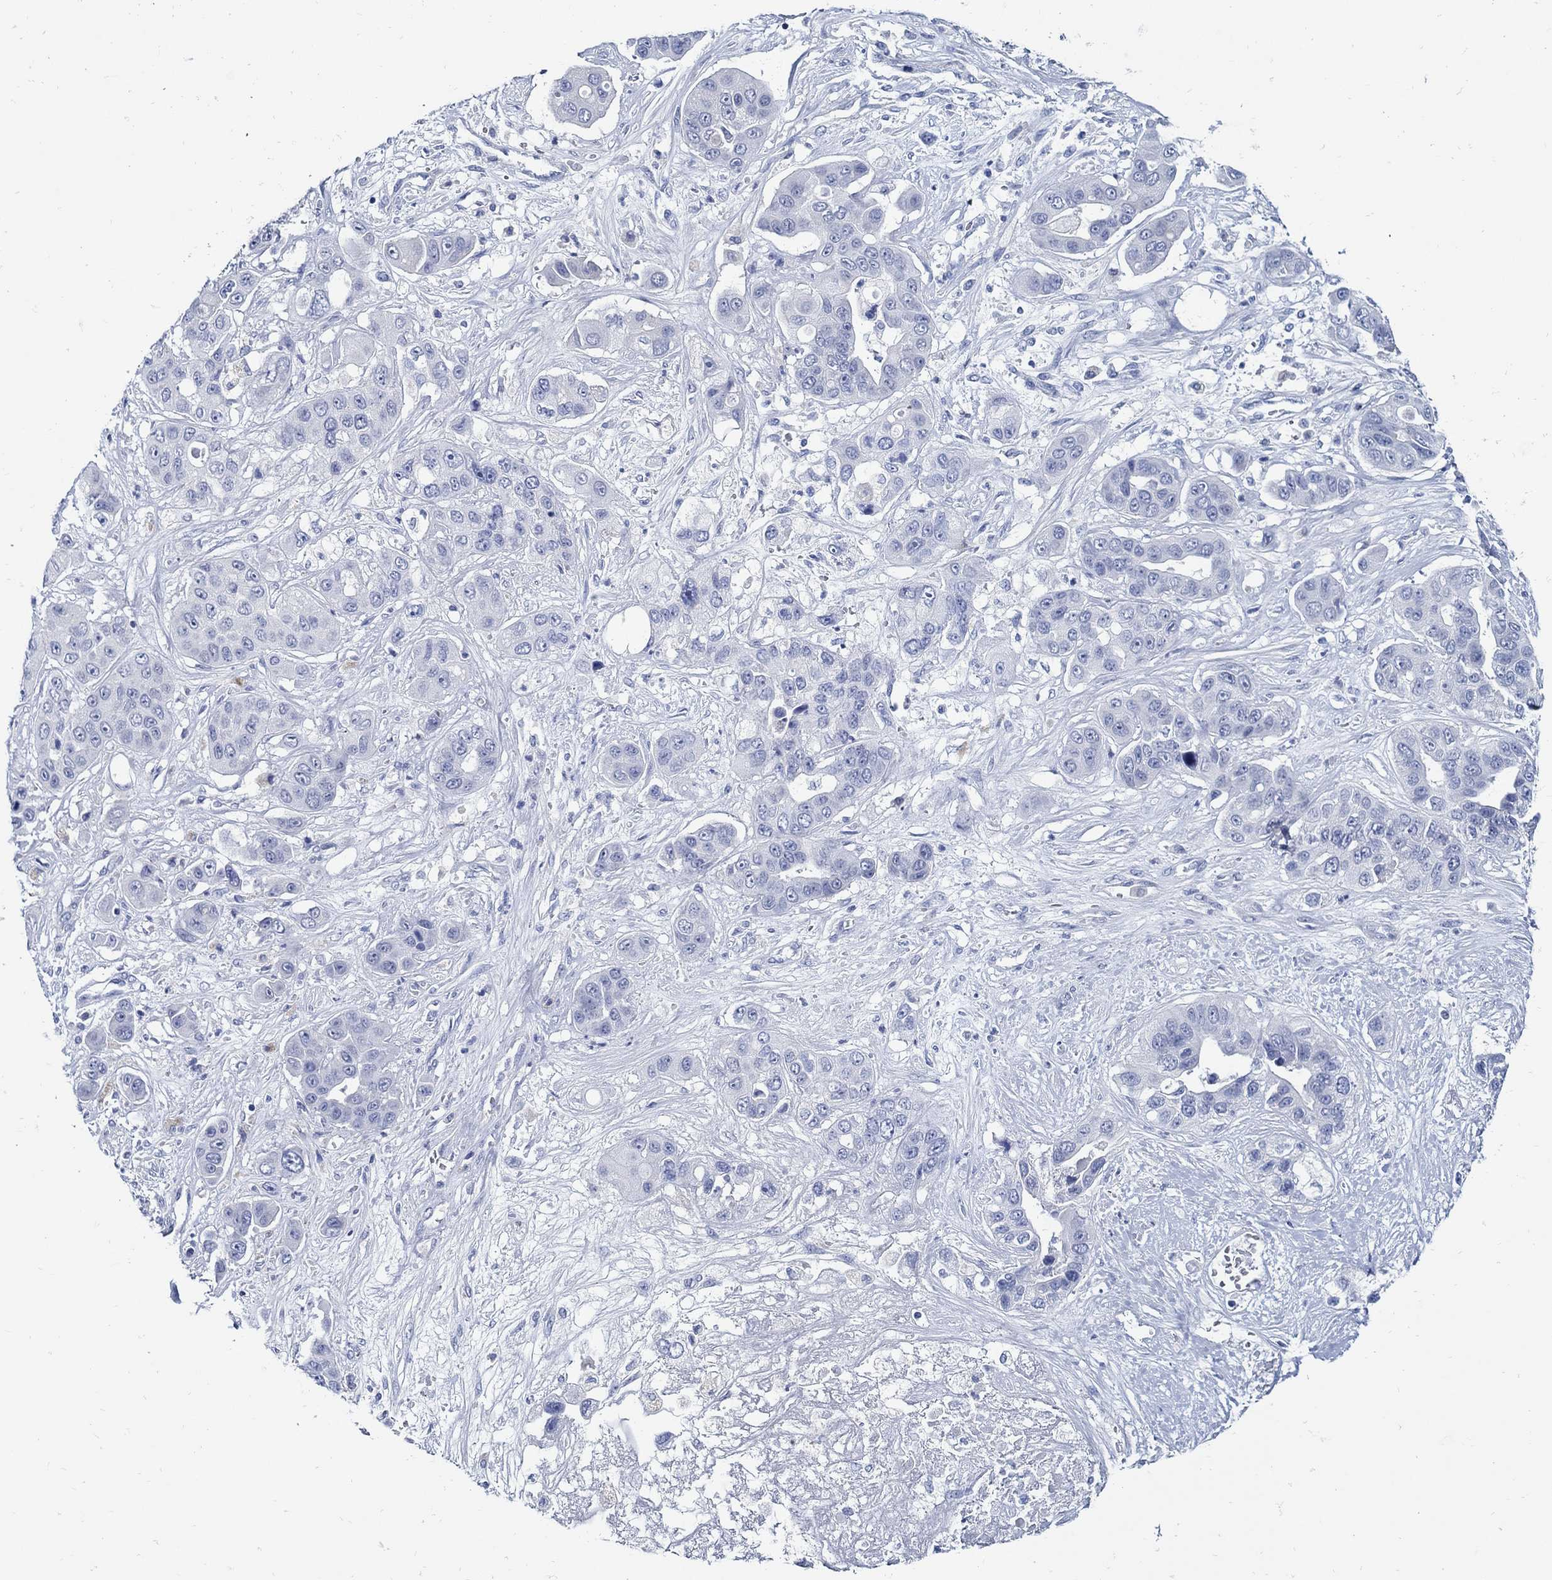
{"staining": {"intensity": "negative", "quantity": "none", "location": "none"}, "tissue": "liver cancer", "cell_type": "Tumor cells", "image_type": "cancer", "snomed": [{"axis": "morphology", "description": "Cholangiocarcinoma"}, {"axis": "topography", "description": "Liver"}], "caption": "Photomicrograph shows no protein staining in tumor cells of liver cancer (cholangiocarcinoma) tissue.", "gene": "PAX9", "patient": {"sex": "female", "age": 52}}